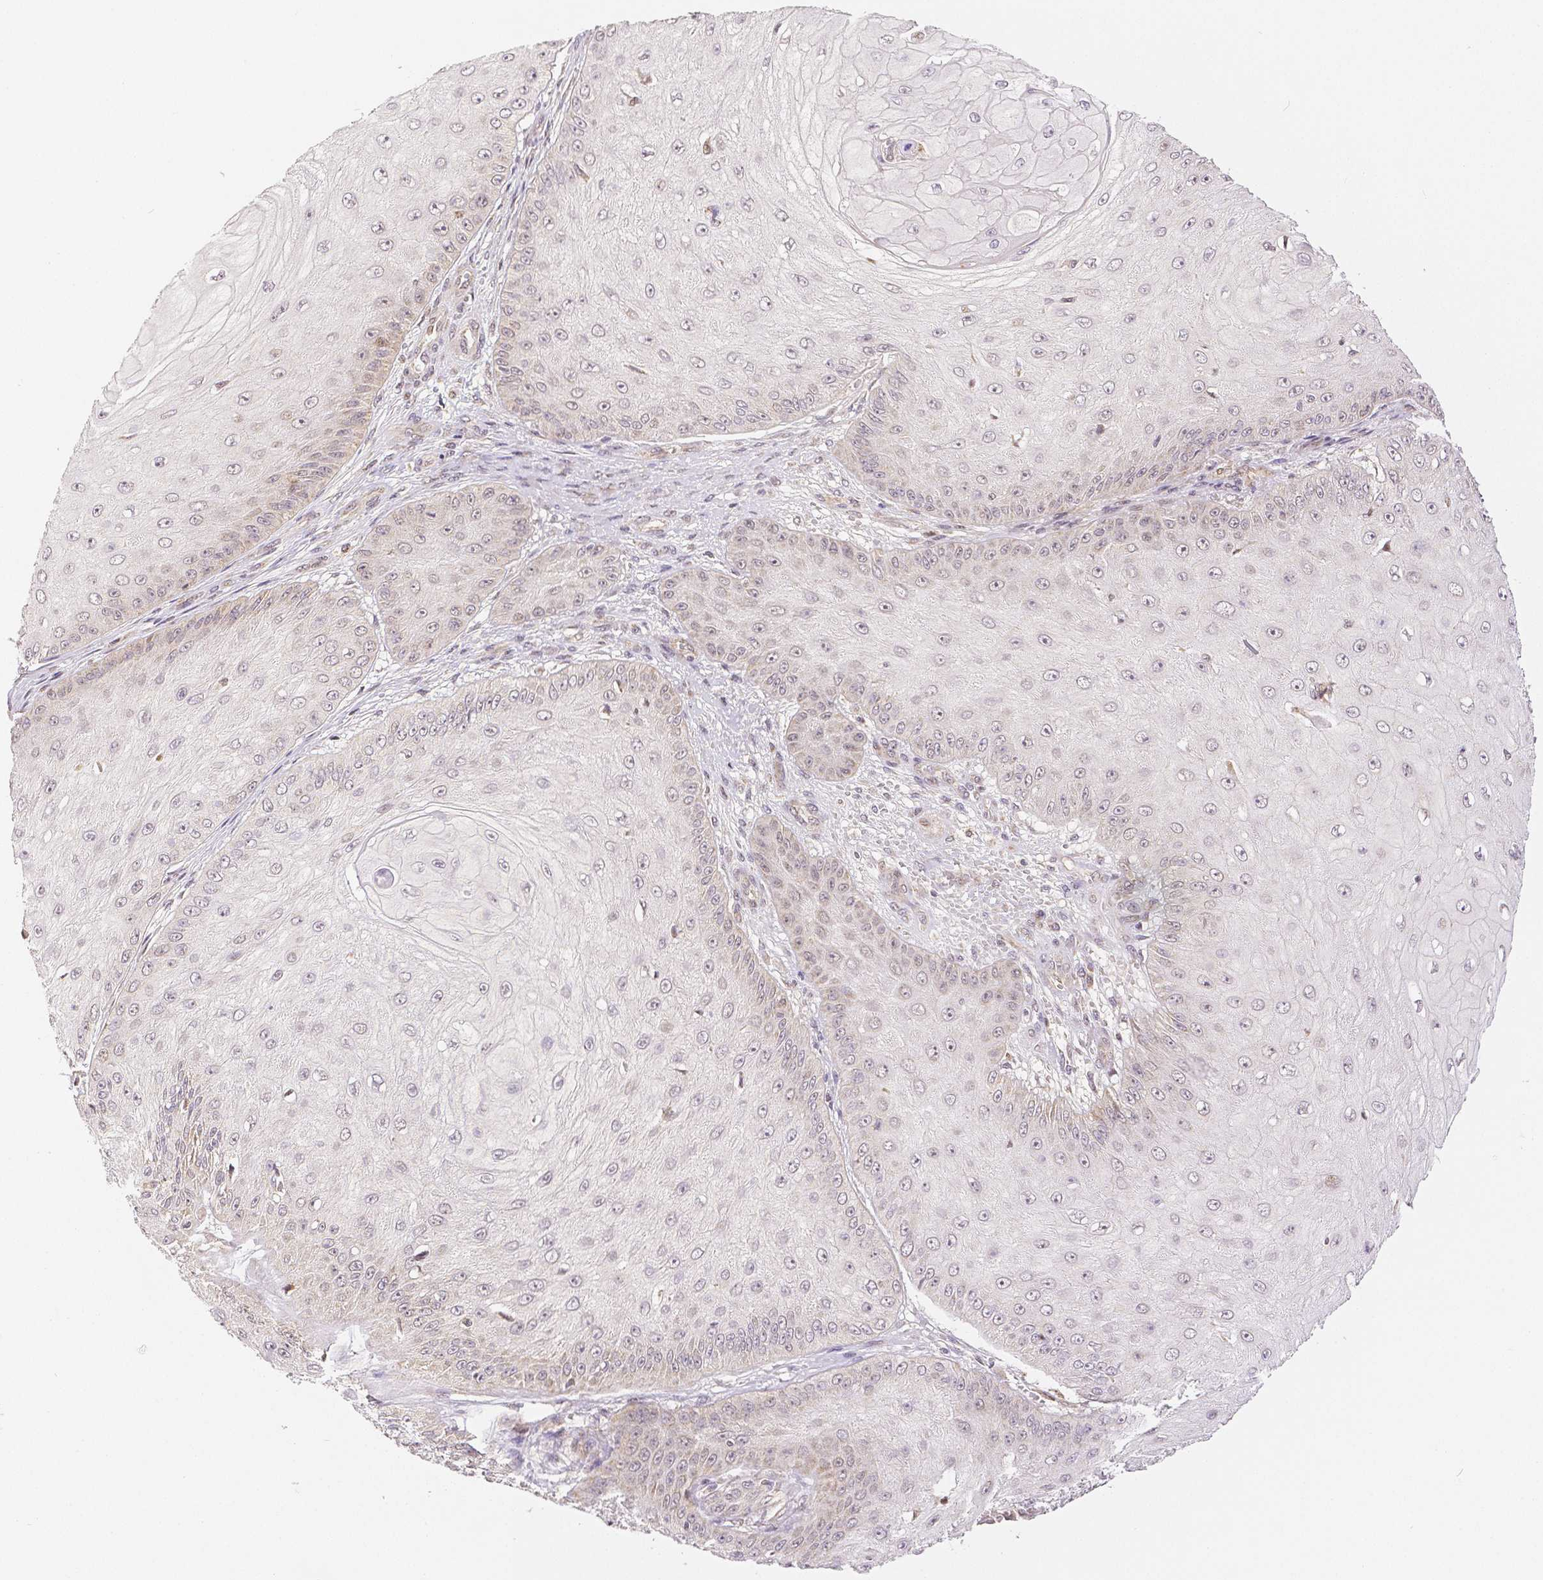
{"staining": {"intensity": "weak", "quantity": "<25%", "location": "nuclear"}, "tissue": "skin cancer", "cell_type": "Tumor cells", "image_type": "cancer", "snomed": [{"axis": "morphology", "description": "Squamous cell carcinoma, NOS"}, {"axis": "topography", "description": "Skin"}], "caption": "This is a image of immunohistochemistry (IHC) staining of skin cancer (squamous cell carcinoma), which shows no expression in tumor cells.", "gene": "RHOT1", "patient": {"sex": "male", "age": 70}}